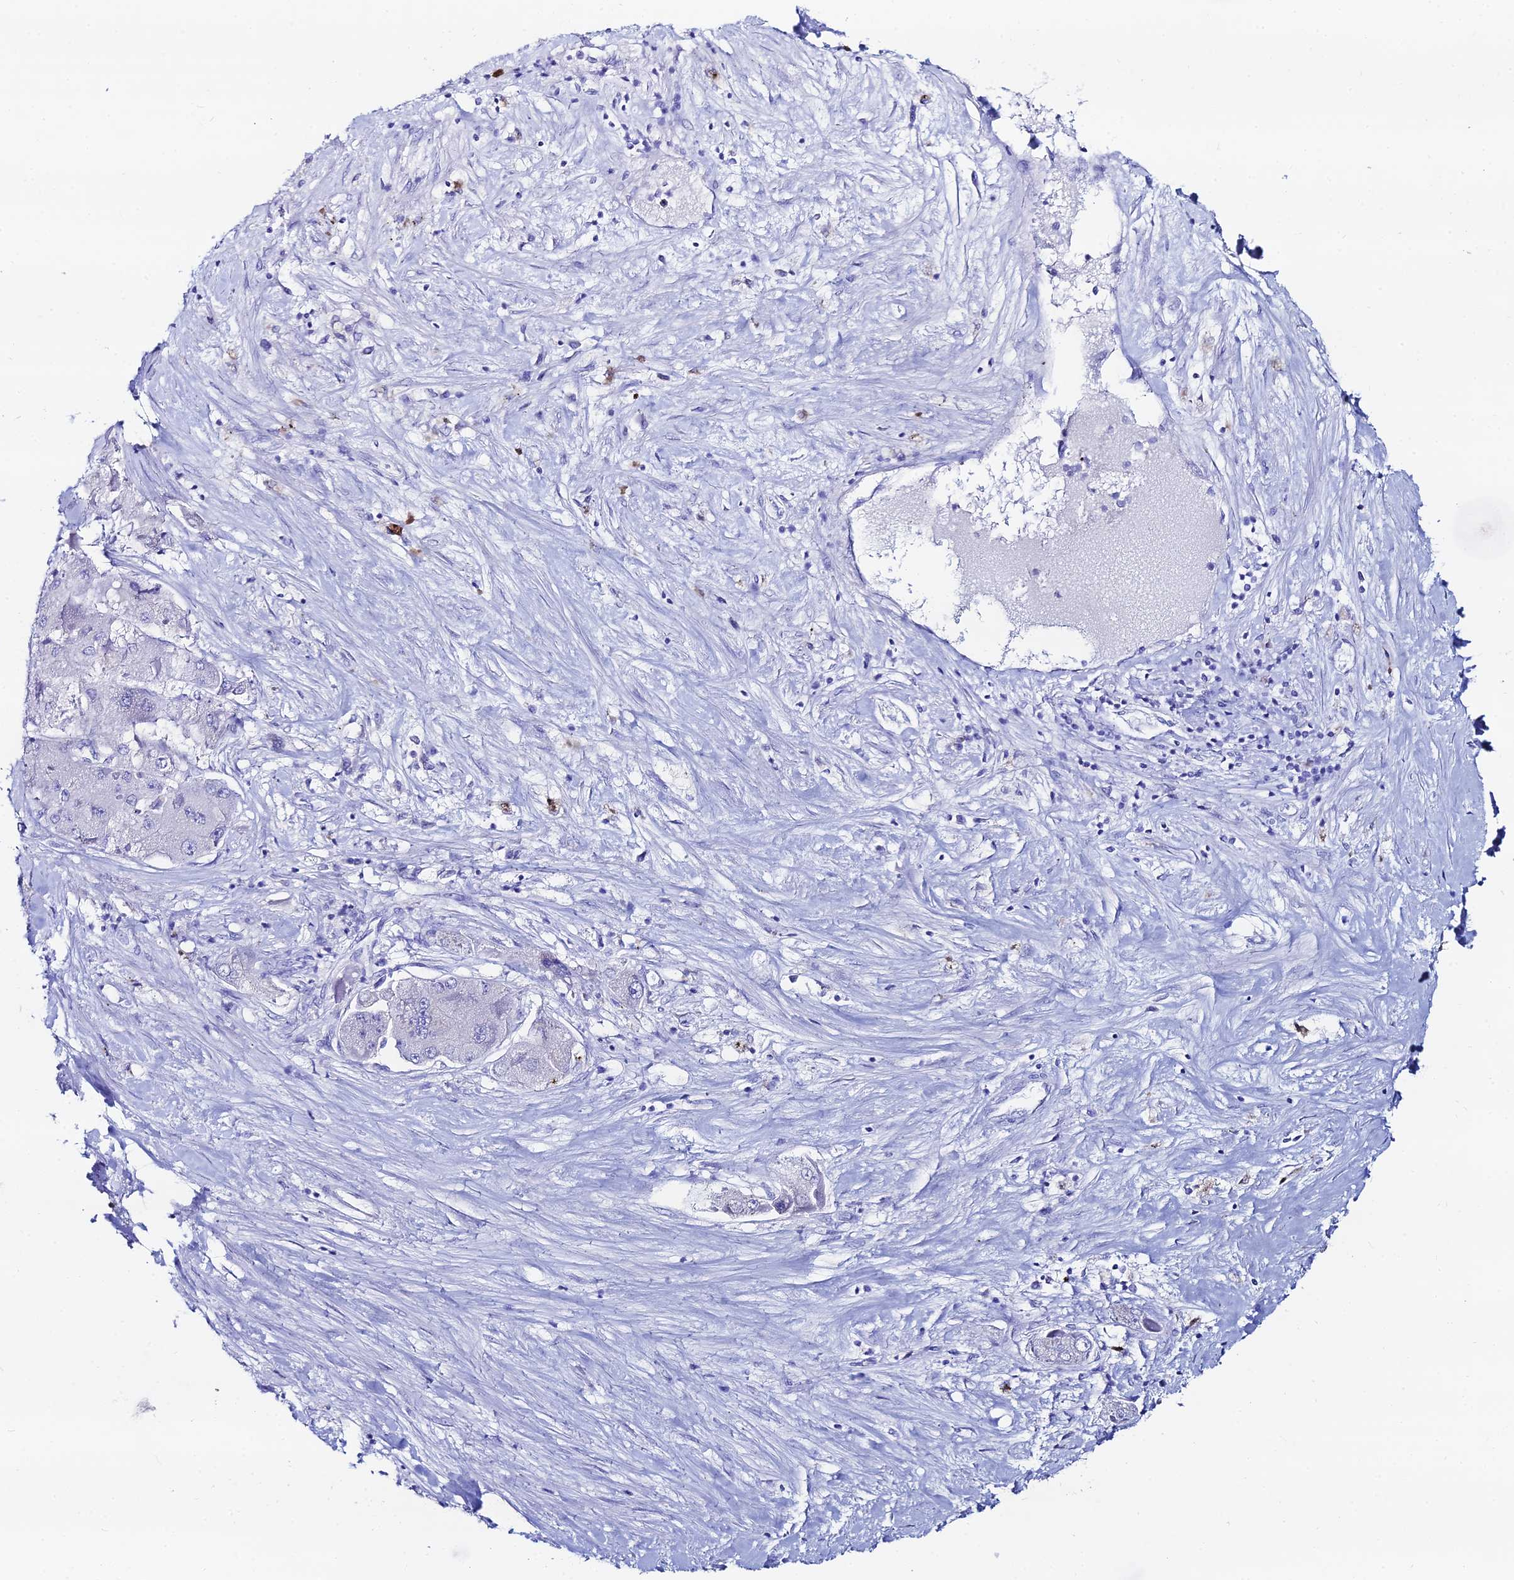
{"staining": {"intensity": "negative", "quantity": "none", "location": "none"}, "tissue": "liver cancer", "cell_type": "Tumor cells", "image_type": "cancer", "snomed": [{"axis": "morphology", "description": "Carcinoma, Hepatocellular, NOS"}, {"axis": "topography", "description": "Liver"}], "caption": "Immunohistochemistry histopathology image of human liver cancer (hepatocellular carcinoma) stained for a protein (brown), which shows no positivity in tumor cells.", "gene": "HSPA1L", "patient": {"sex": "female", "age": 73}}